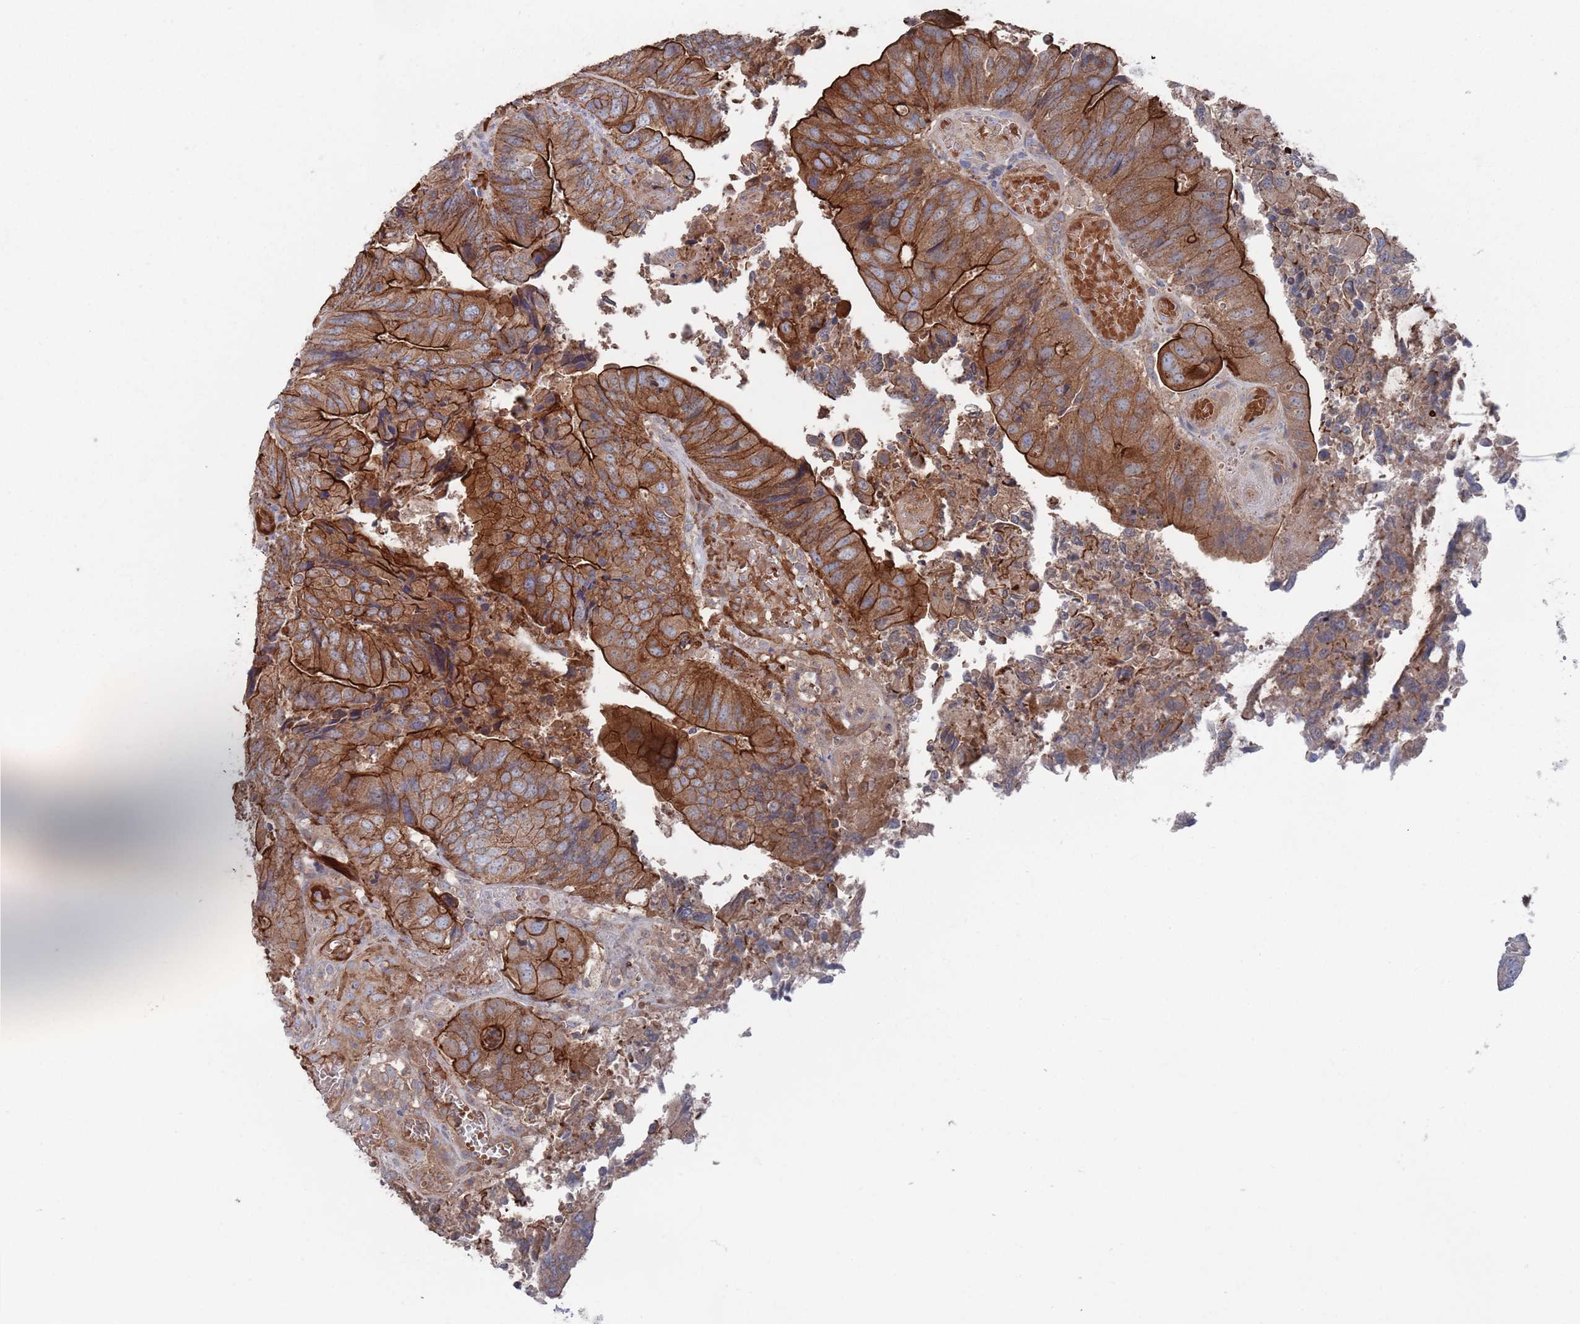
{"staining": {"intensity": "strong", "quantity": ">75%", "location": "cytoplasmic/membranous"}, "tissue": "colorectal cancer", "cell_type": "Tumor cells", "image_type": "cancer", "snomed": [{"axis": "morphology", "description": "Adenocarcinoma, NOS"}, {"axis": "topography", "description": "Colon"}], "caption": "Colorectal adenocarcinoma stained with immunohistochemistry (IHC) demonstrates strong cytoplasmic/membranous staining in about >75% of tumor cells.", "gene": "PLEKHA4", "patient": {"sex": "female", "age": 67}}